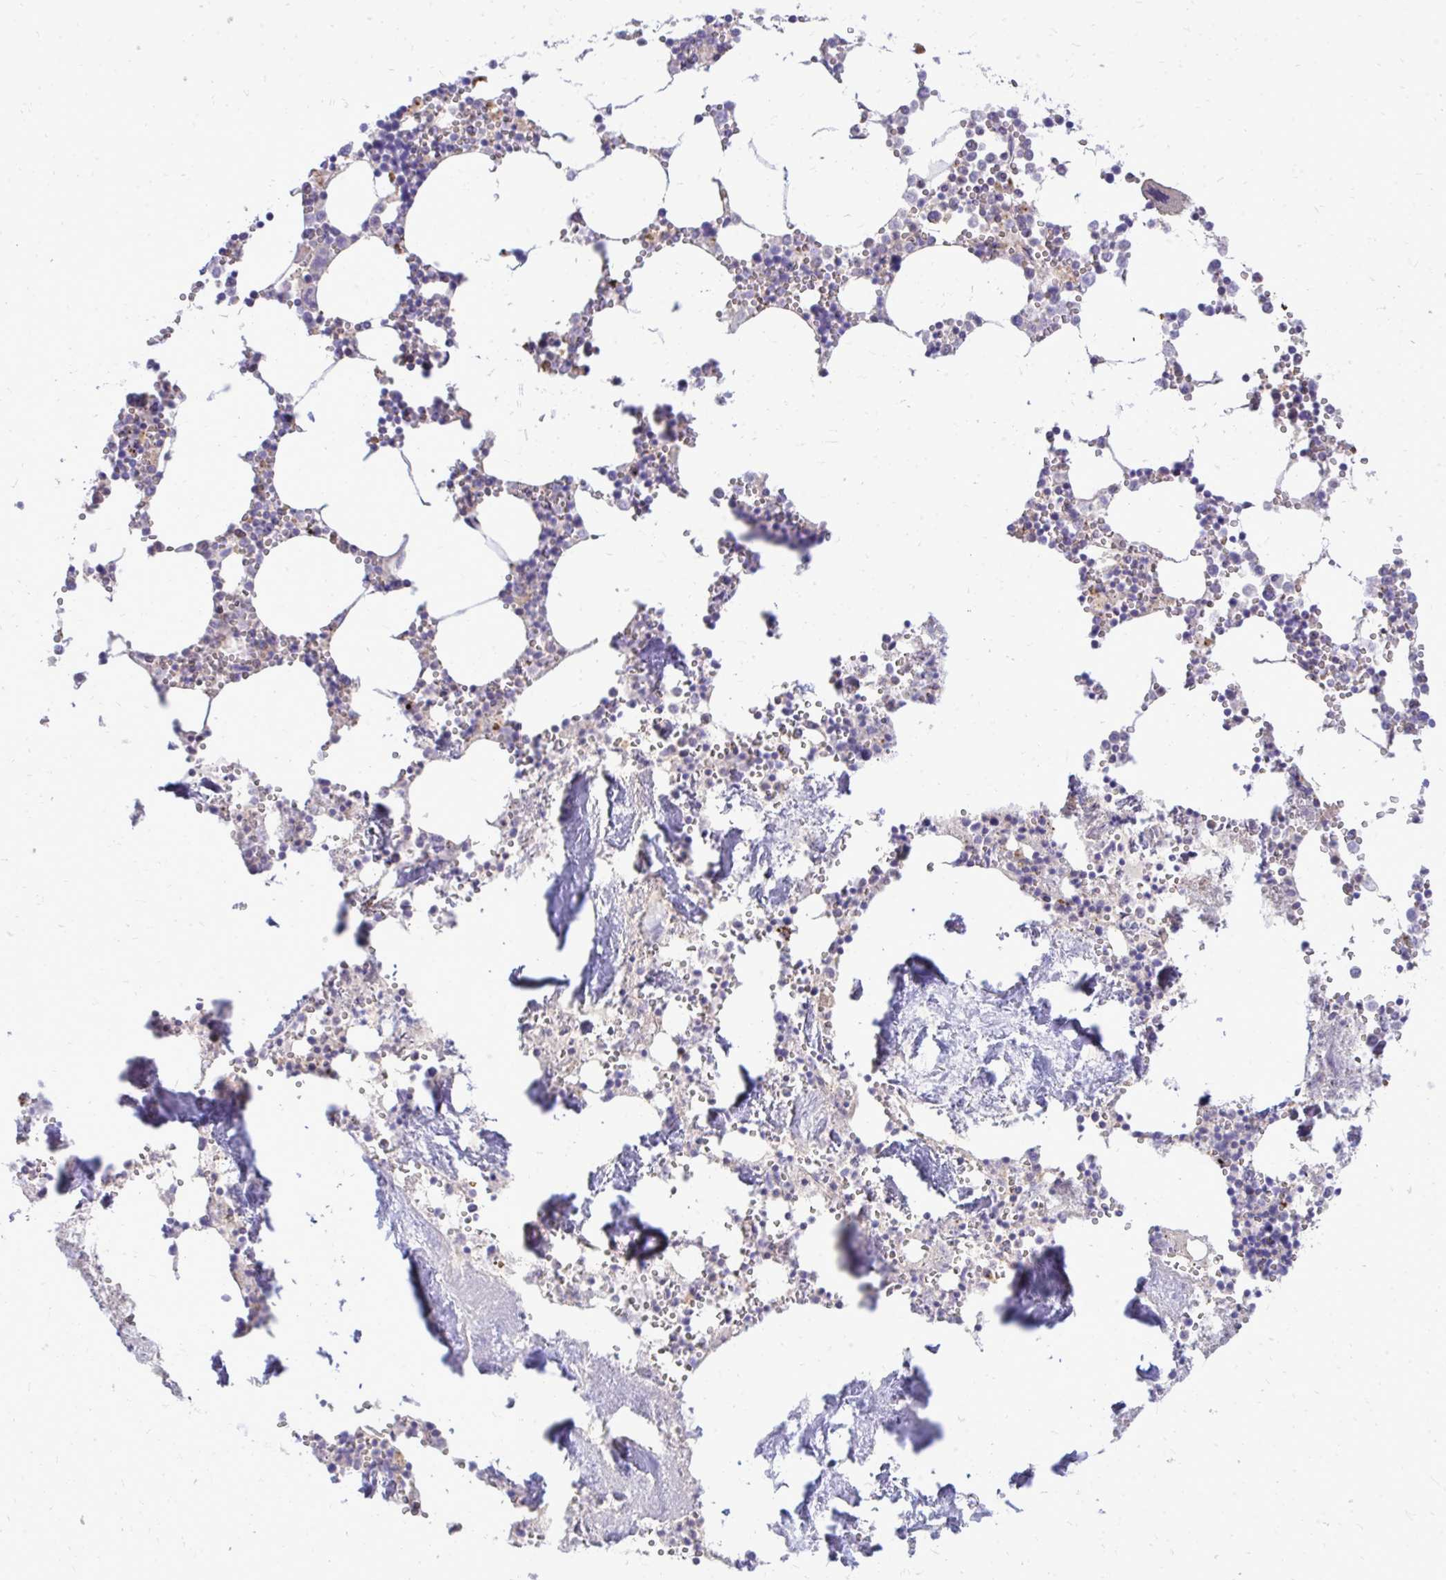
{"staining": {"intensity": "weak", "quantity": "<25%", "location": "cytoplasmic/membranous"}, "tissue": "bone marrow", "cell_type": "Hematopoietic cells", "image_type": "normal", "snomed": [{"axis": "morphology", "description": "Normal tissue, NOS"}, {"axis": "topography", "description": "Bone marrow"}], "caption": "Immunohistochemistry (IHC) image of unremarkable bone marrow: bone marrow stained with DAB (3,3'-diaminobenzidine) exhibits no significant protein positivity in hematopoietic cells. (DAB IHC with hematoxylin counter stain).", "gene": "TP53I11", "patient": {"sex": "male", "age": 54}}